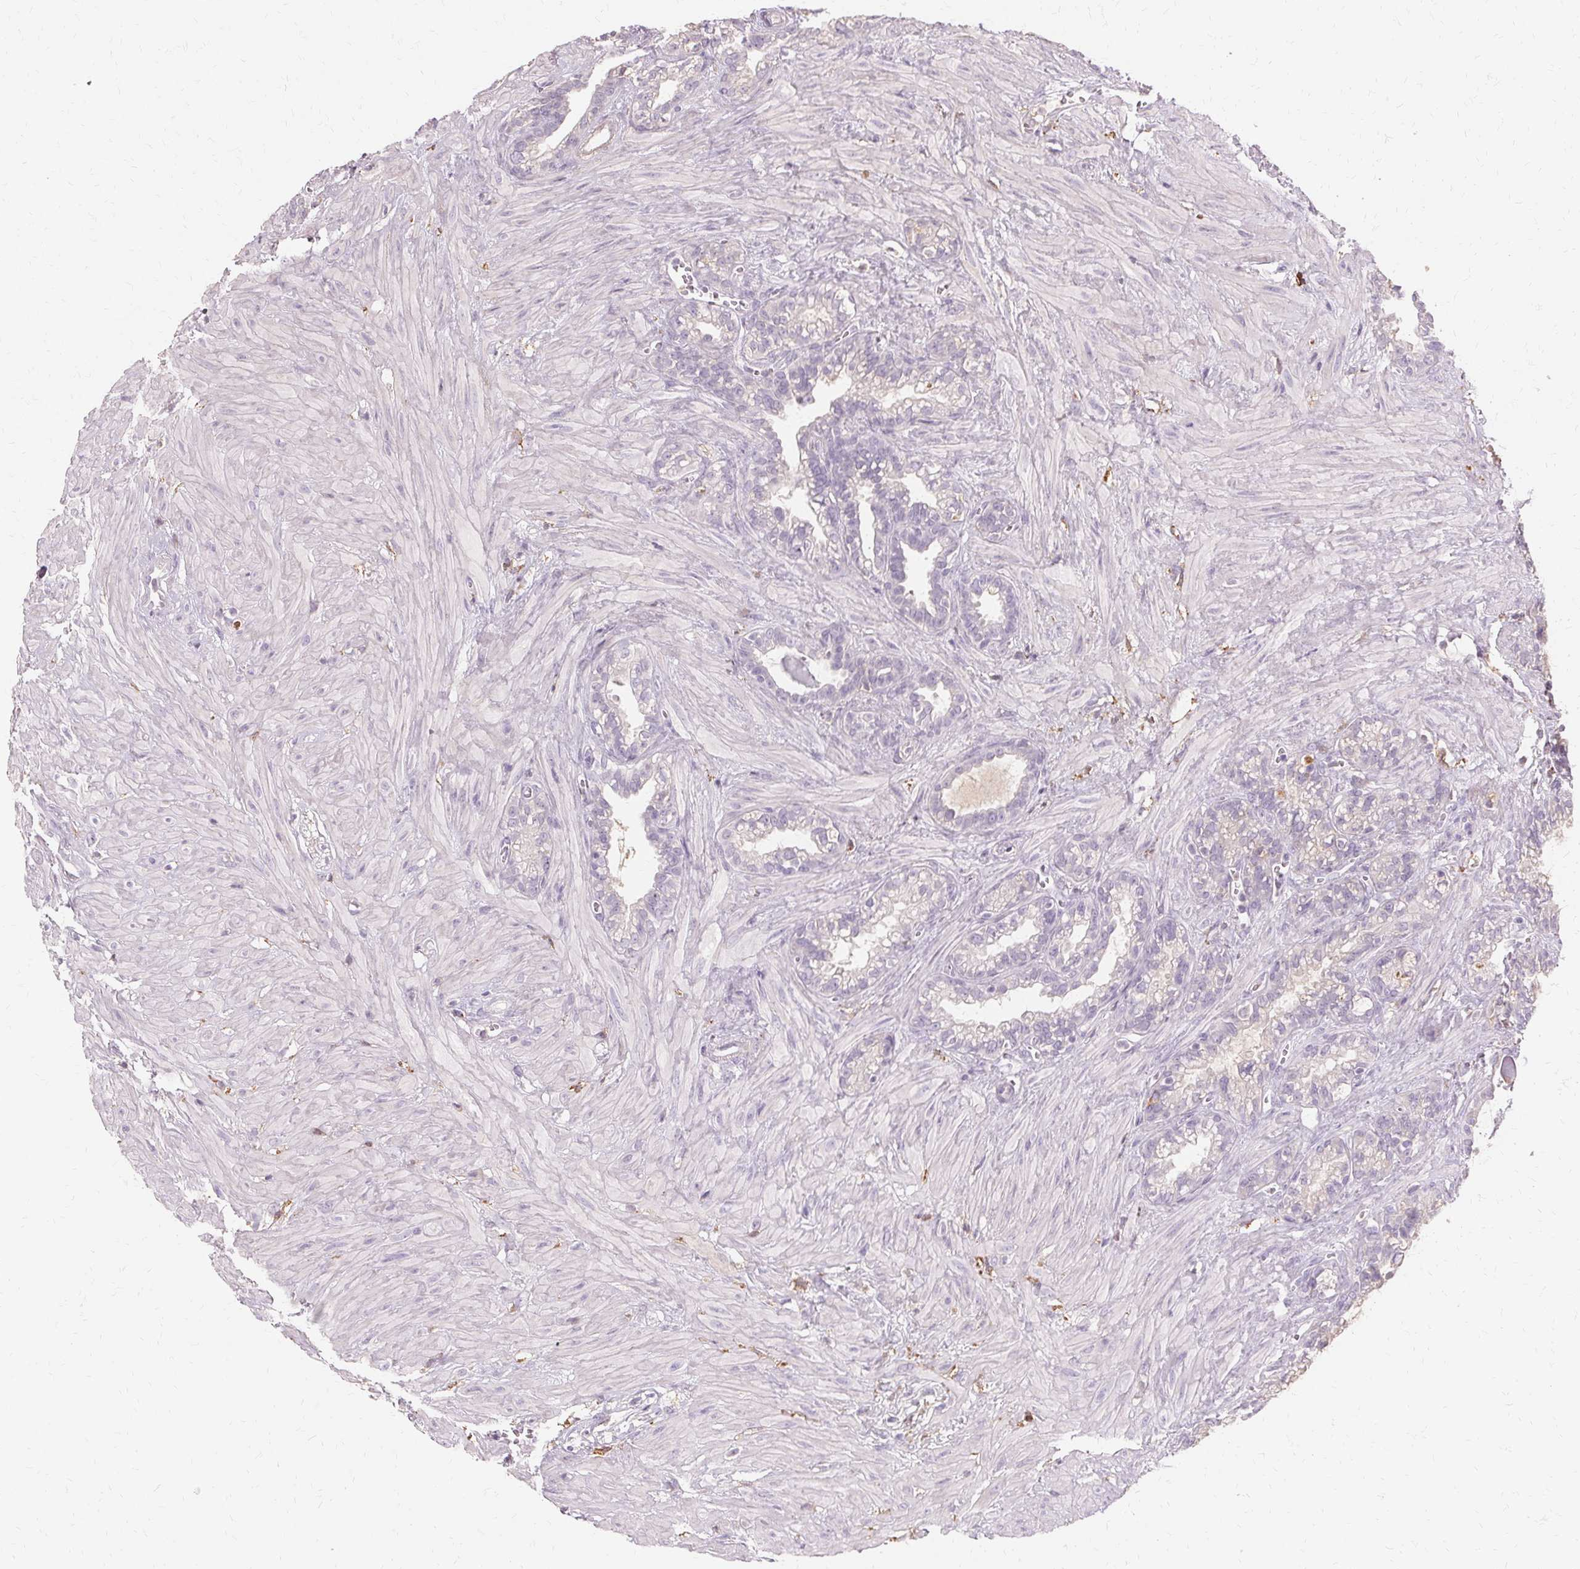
{"staining": {"intensity": "negative", "quantity": "none", "location": "none"}, "tissue": "seminal vesicle", "cell_type": "Glandular cells", "image_type": "normal", "snomed": [{"axis": "morphology", "description": "Normal tissue, NOS"}, {"axis": "topography", "description": "Seminal veicle"}], "caption": "This histopathology image is of benign seminal vesicle stained with immunohistochemistry (IHC) to label a protein in brown with the nuclei are counter-stained blue. There is no expression in glandular cells.", "gene": "IFNGR1", "patient": {"sex": "male", "age": 76}}